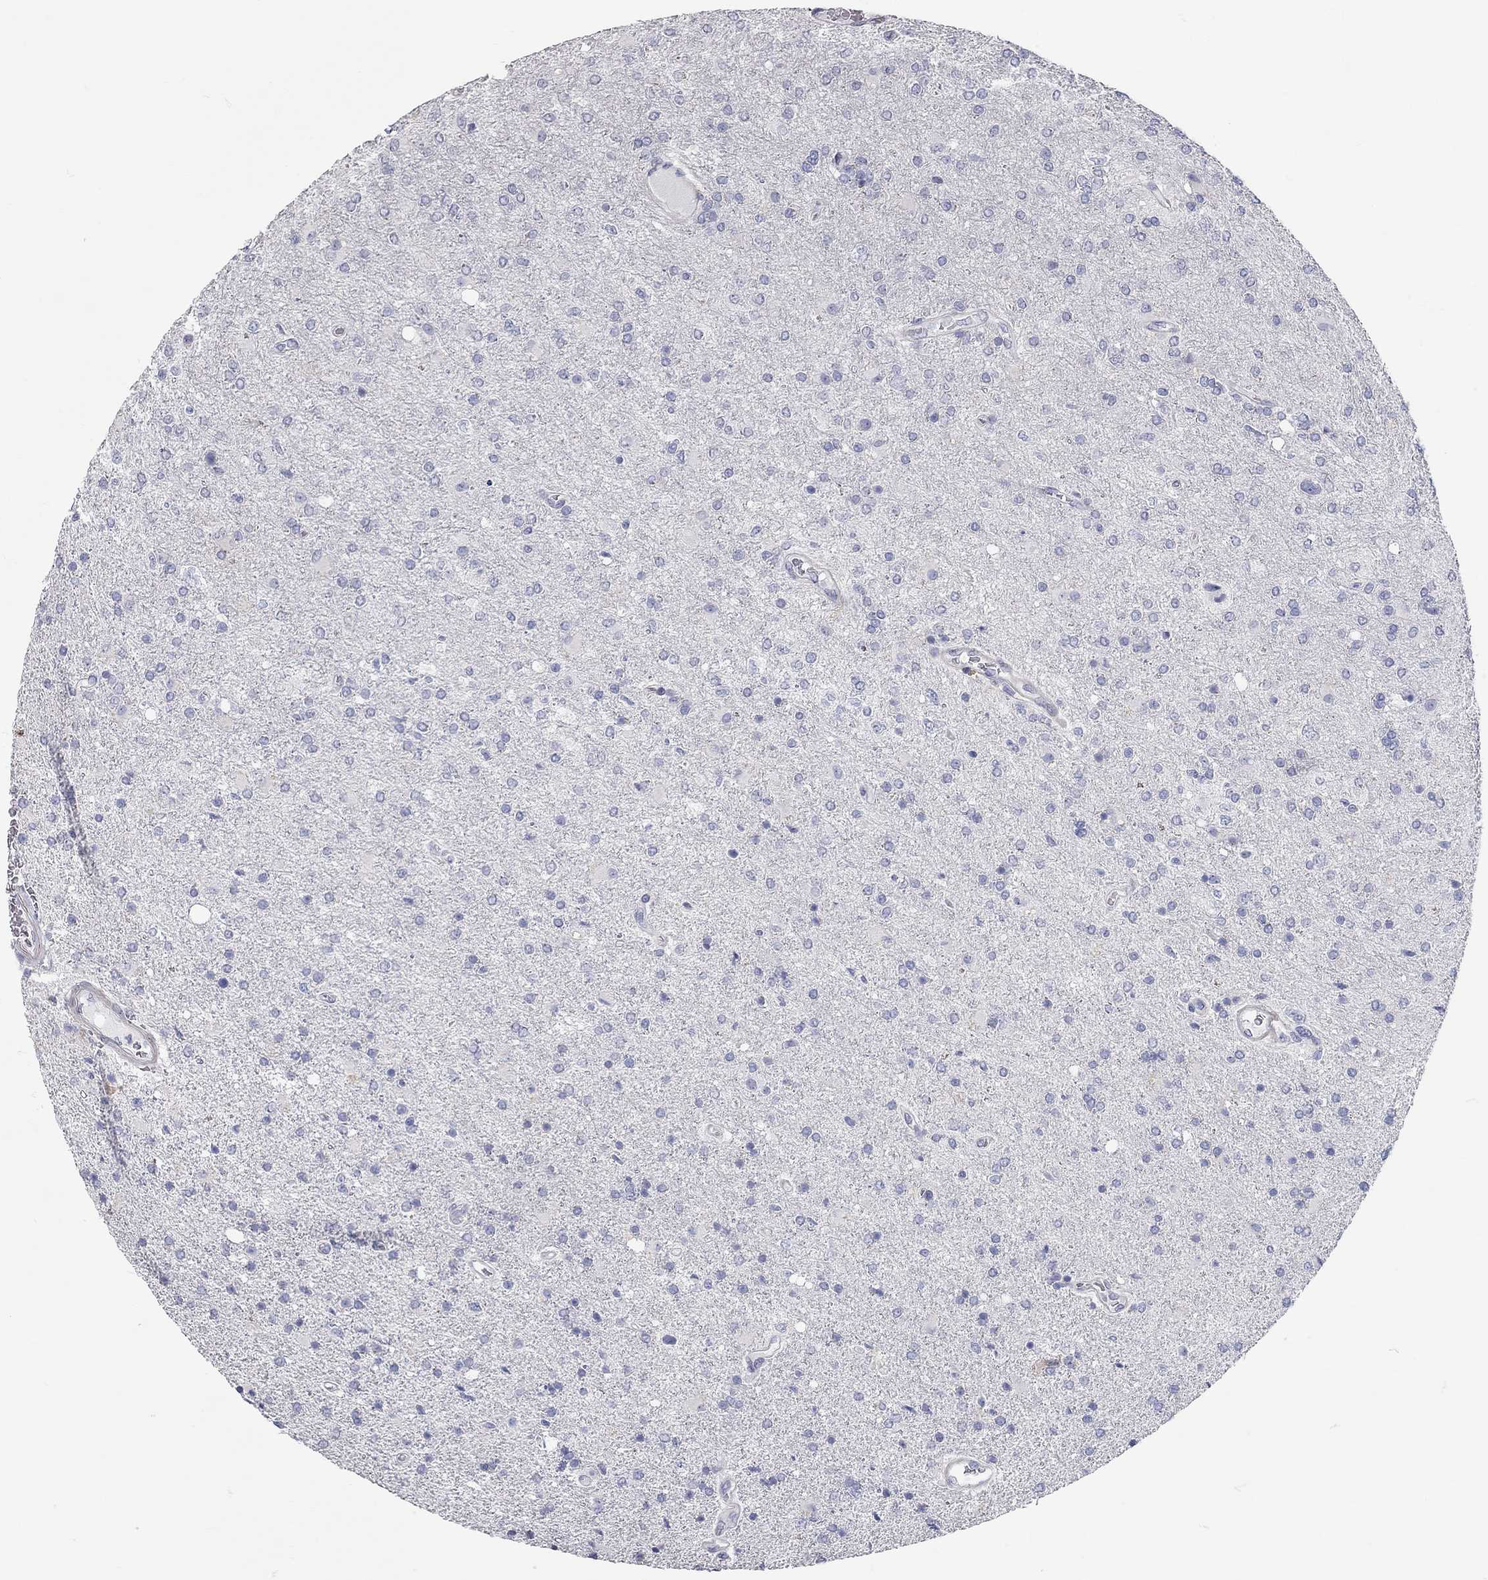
{"staining": {"intensity": "negative", "quantity": "none", "location": "none"}, "tissue": "glioma", "cell_type": "Tumor cells", "image_type": "cancer", "snomed": [{"axis": "morphology", "description": "Glioma, malignant, High grade"}, {"axis": "topography", "description": "Cerebral cortex"}], "caption": "Immunohistochemical staining of high-grade glioma (malignant) demonstrates no significant expression in tumor cells. (Stains: DAB immunohistochemistry (IHC) with hematoxylin counter stain, Microscopy: brightfield microscopy at high magnification).", "gene": "XAGE2", "patient": {"sex": "male", "age": 70}}